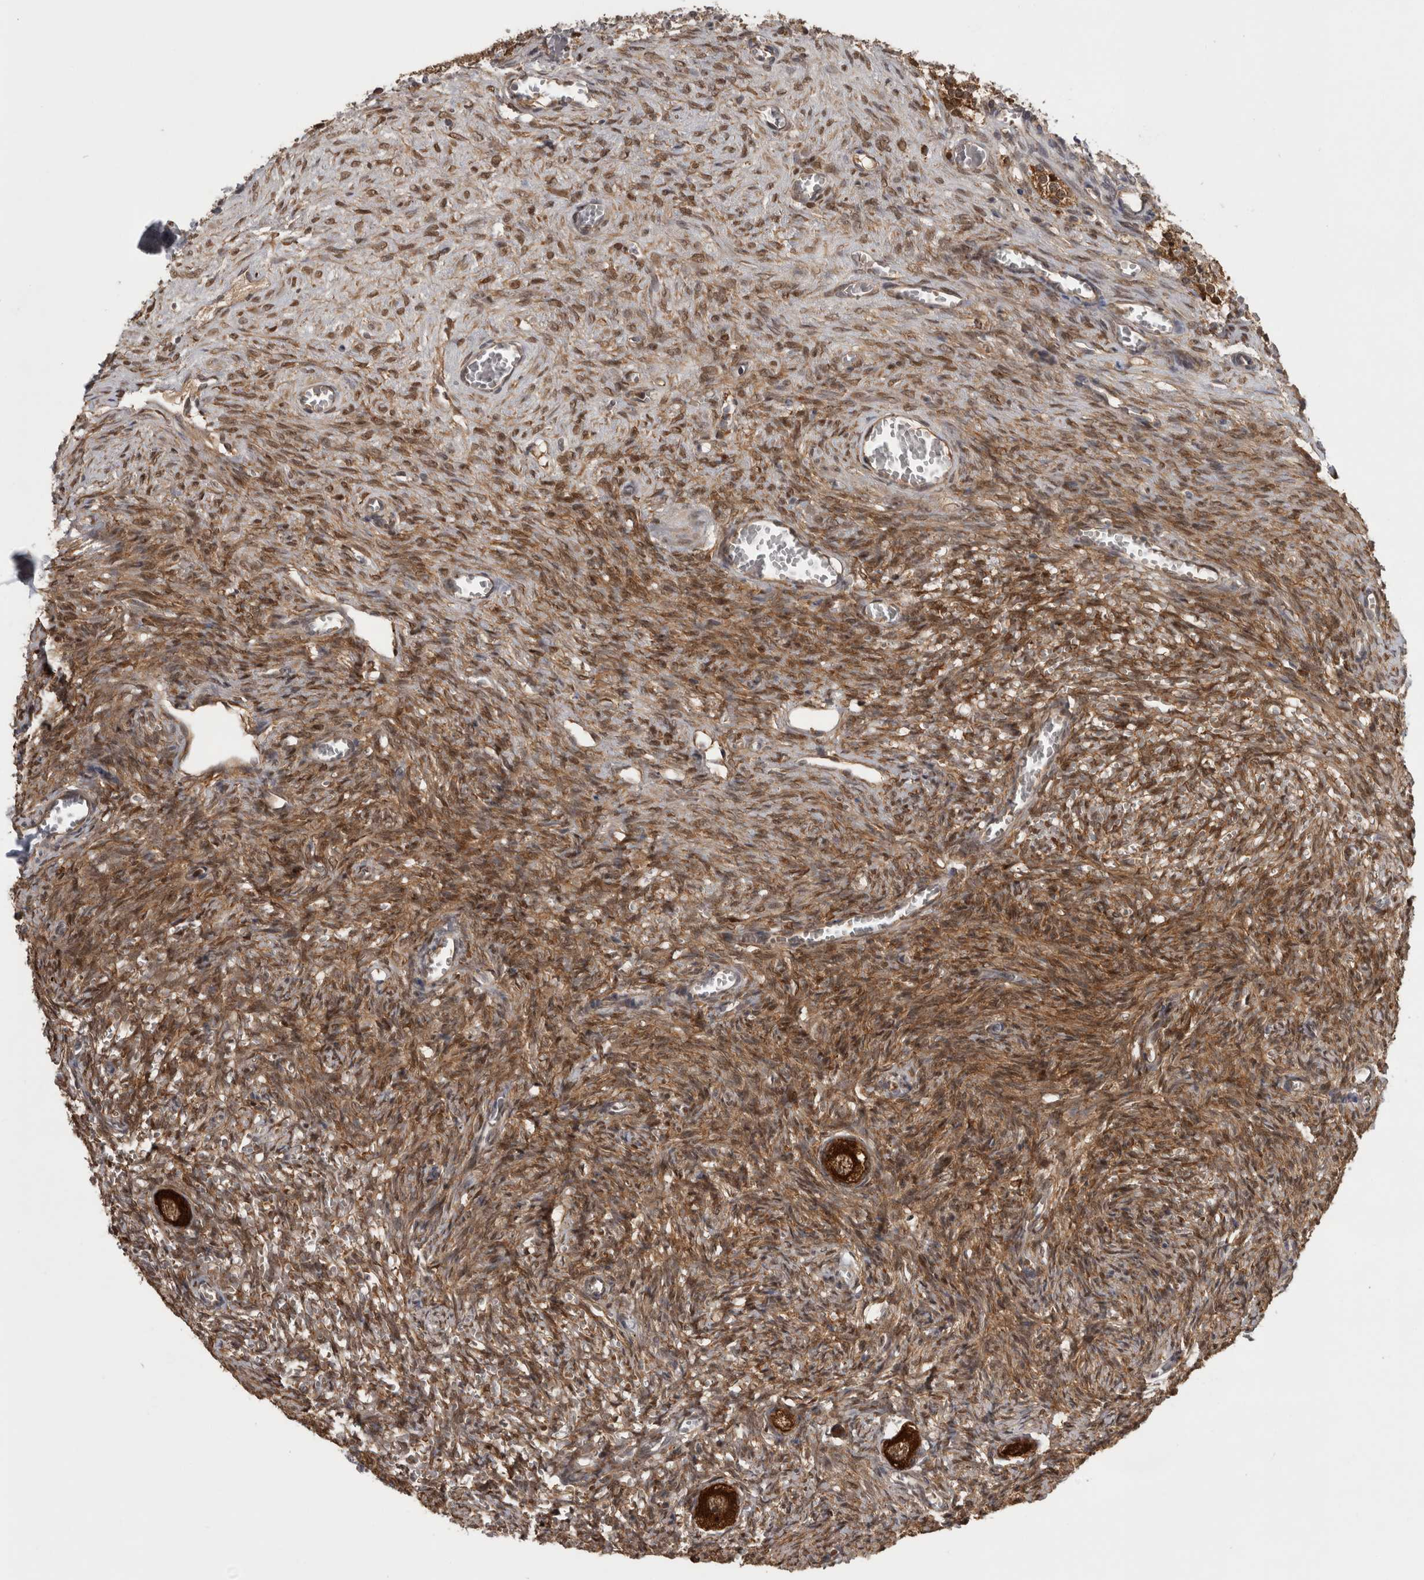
{"staining": {"intensity": "strong", "quantity": ">75%", "location": "cytoplasmic/membranous"}, "tissue": "ovary", "cell_type": "Follicle cells", "image_type": "normal", "snomed": [{"axis": "morphology", "description": "Normal tissue, NOS"}, {"axis": "topography", "description": "Ovary"}], "caption": "Immunohistochemical staining of unremarkable ovary exhibits high levels of strong cytoplasmic/membranous expression in about >75% of follicle cells.", "gene": "TRMT61B", "patient": {"sex": "female", "age": 27}}